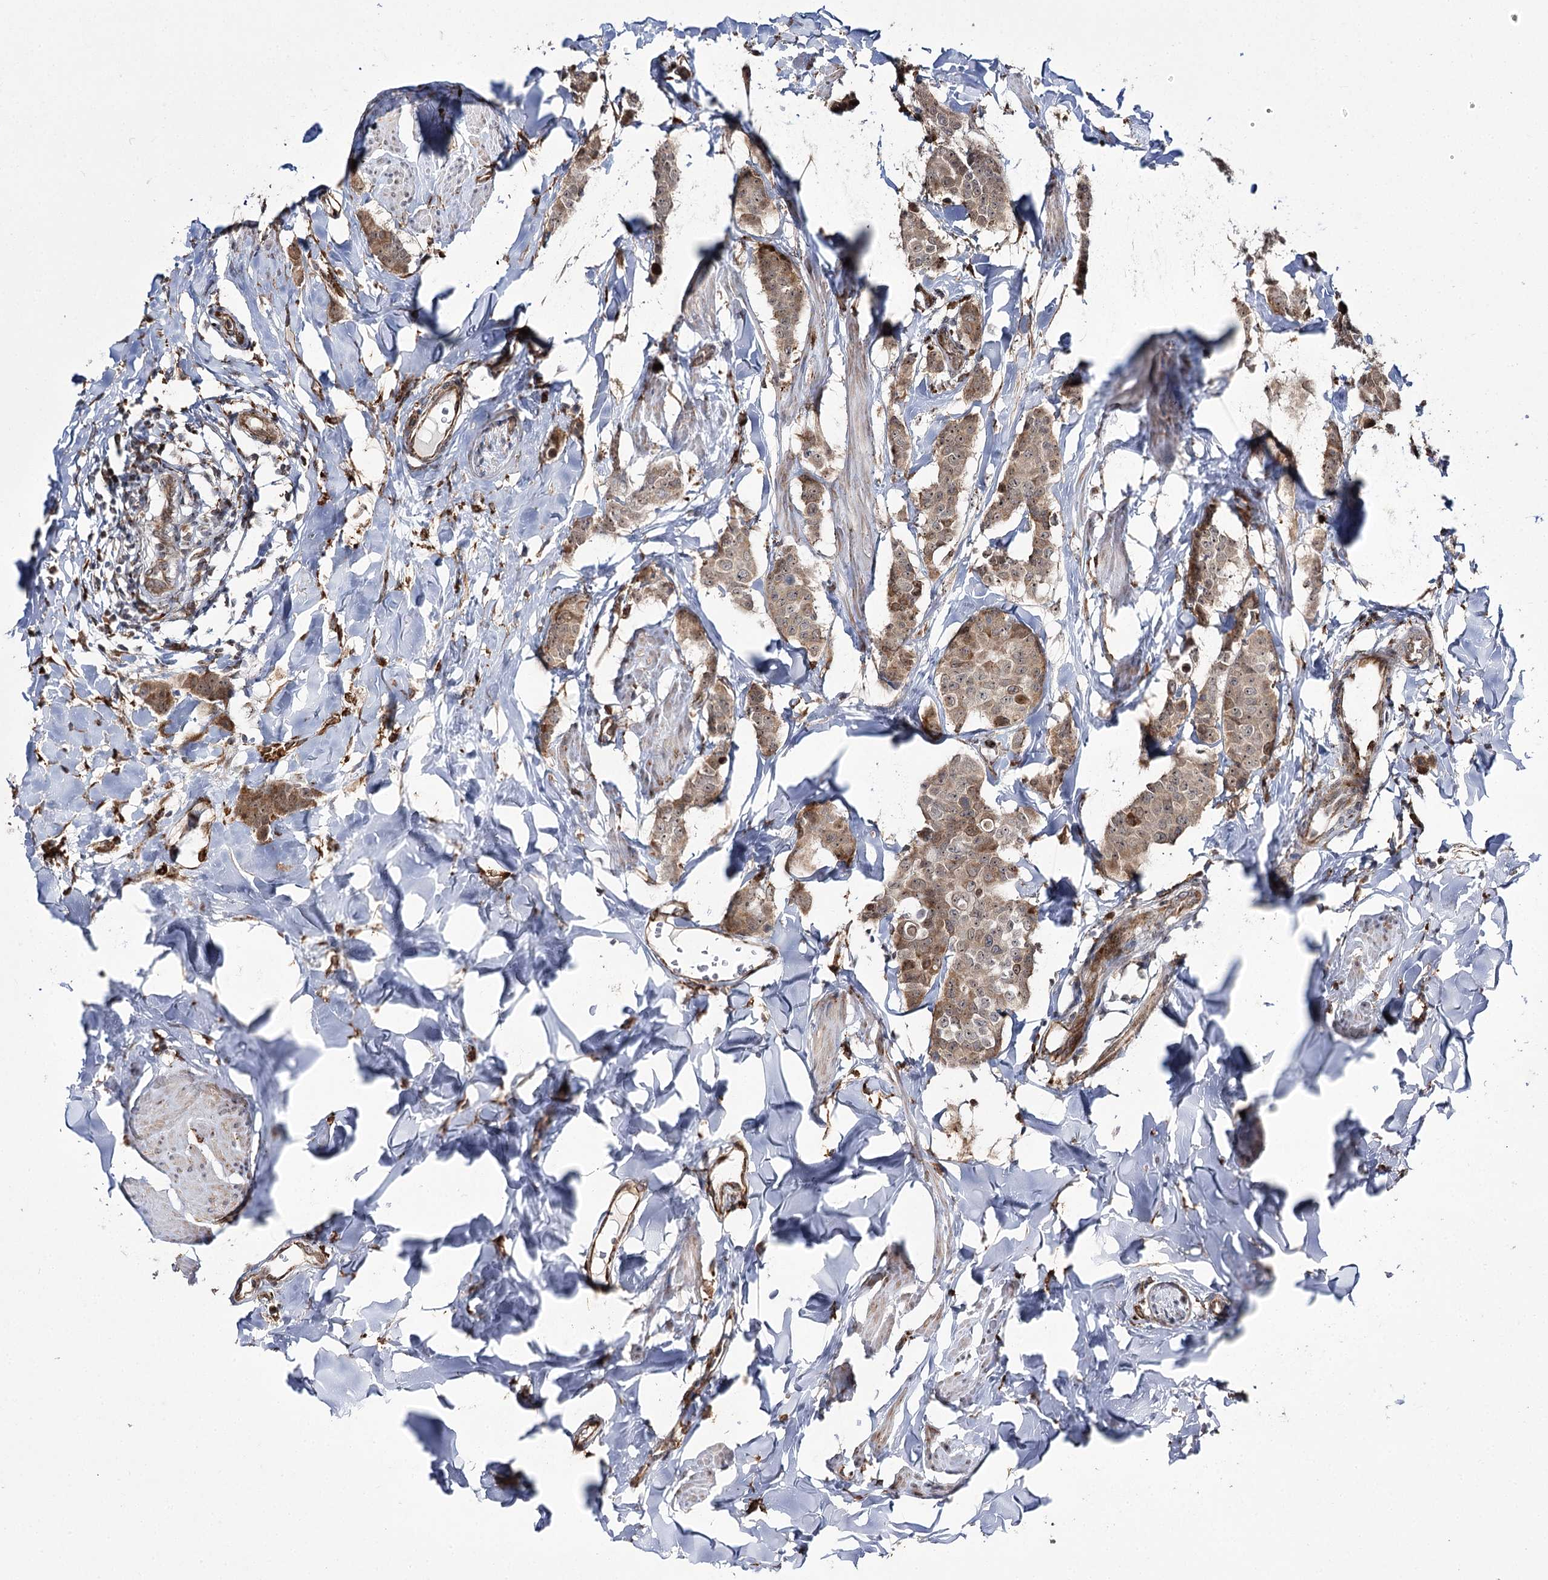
{"staining": {"intensity": "weak", "quantity": ">75%", "location": "cytoplasmic/membranous"}, "tissue": "breast cancer", "cell_type": "Tumor cells", "image_type": "cancer", "snomed": [{"axis": "morphology", "description": "Duct carcinoma"}, {"axis": "topography", "description": "Breast"}], "caption": "An immunohistochemistry histopathology image of neoplastic tissue is shown. Protein staining in brown labels weak cytoplasmic/membranous positivity in breast cancer within tumor cells. Using DAB (brown) and hematoxylin (blue) stains, captured at high magnification using brightfield microscopy.", "gene": "FANCL", "patient": {"sex": "female", "age": 40}}